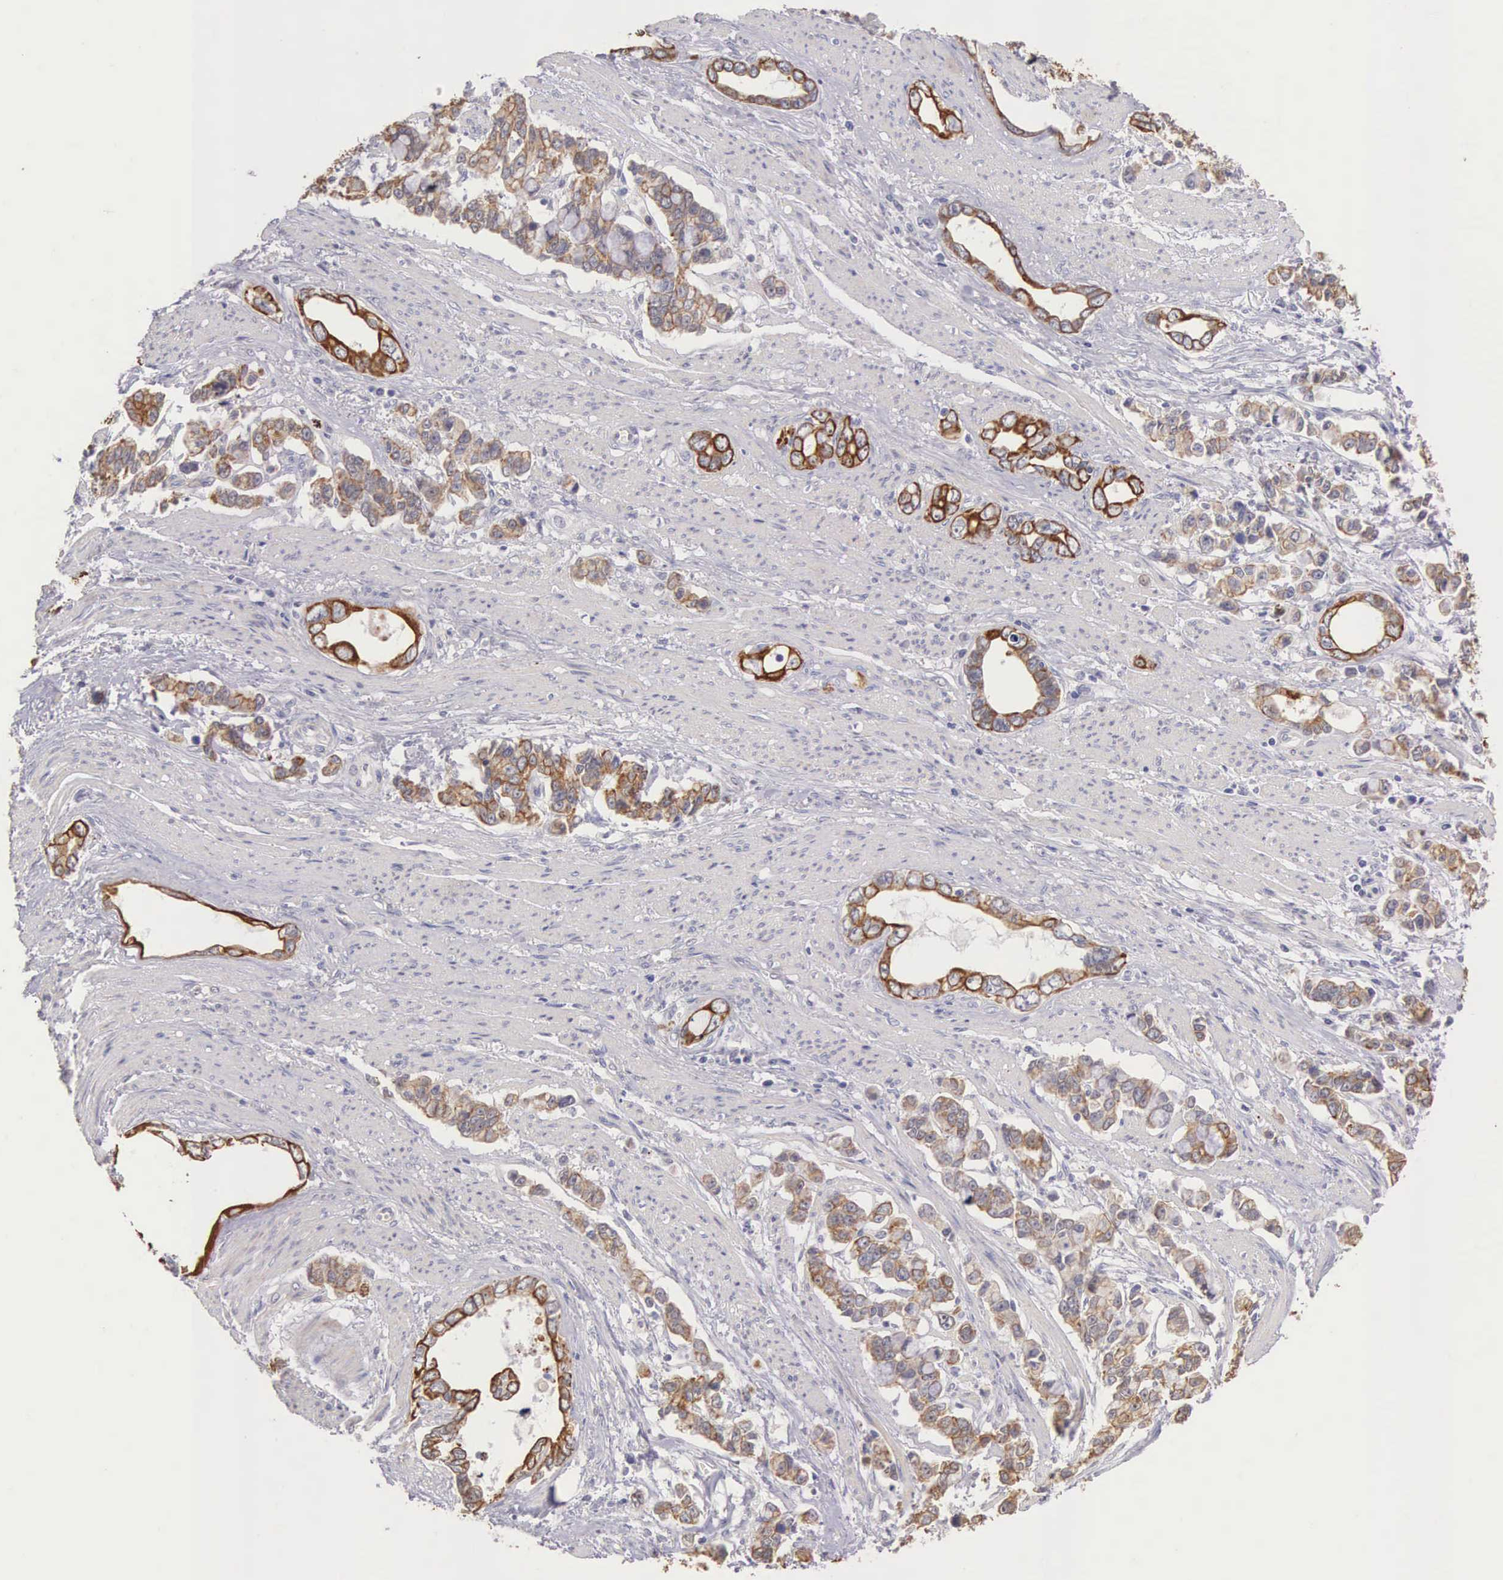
{"staining": {"intensity": "moderate", "quantity": ">75%", "location": "cytoplasmic/membranous"}, "tissue": "stomach cancer", "cell_type": "Tumor cells", "image_type": "cancer", "snomed": [{"axis": "morphology", "description": "Adenocarcinoma, NOS"}, {"axis": "topography", "description": "Stomach"}], "caption": "Adenocarcinoma (stomach) stained with DAB IHC shows medium levels of moderate cytoplasmic/membranous expression in about >75% of tumor cells. (Stains: DAB (3,3'-diaminobenzidine) in brown, nuclei in blue, Microscopy: brightfield microscopy at high magnification).", "gene": "PIR", "patient": {"sex": "male", "age": 78}}